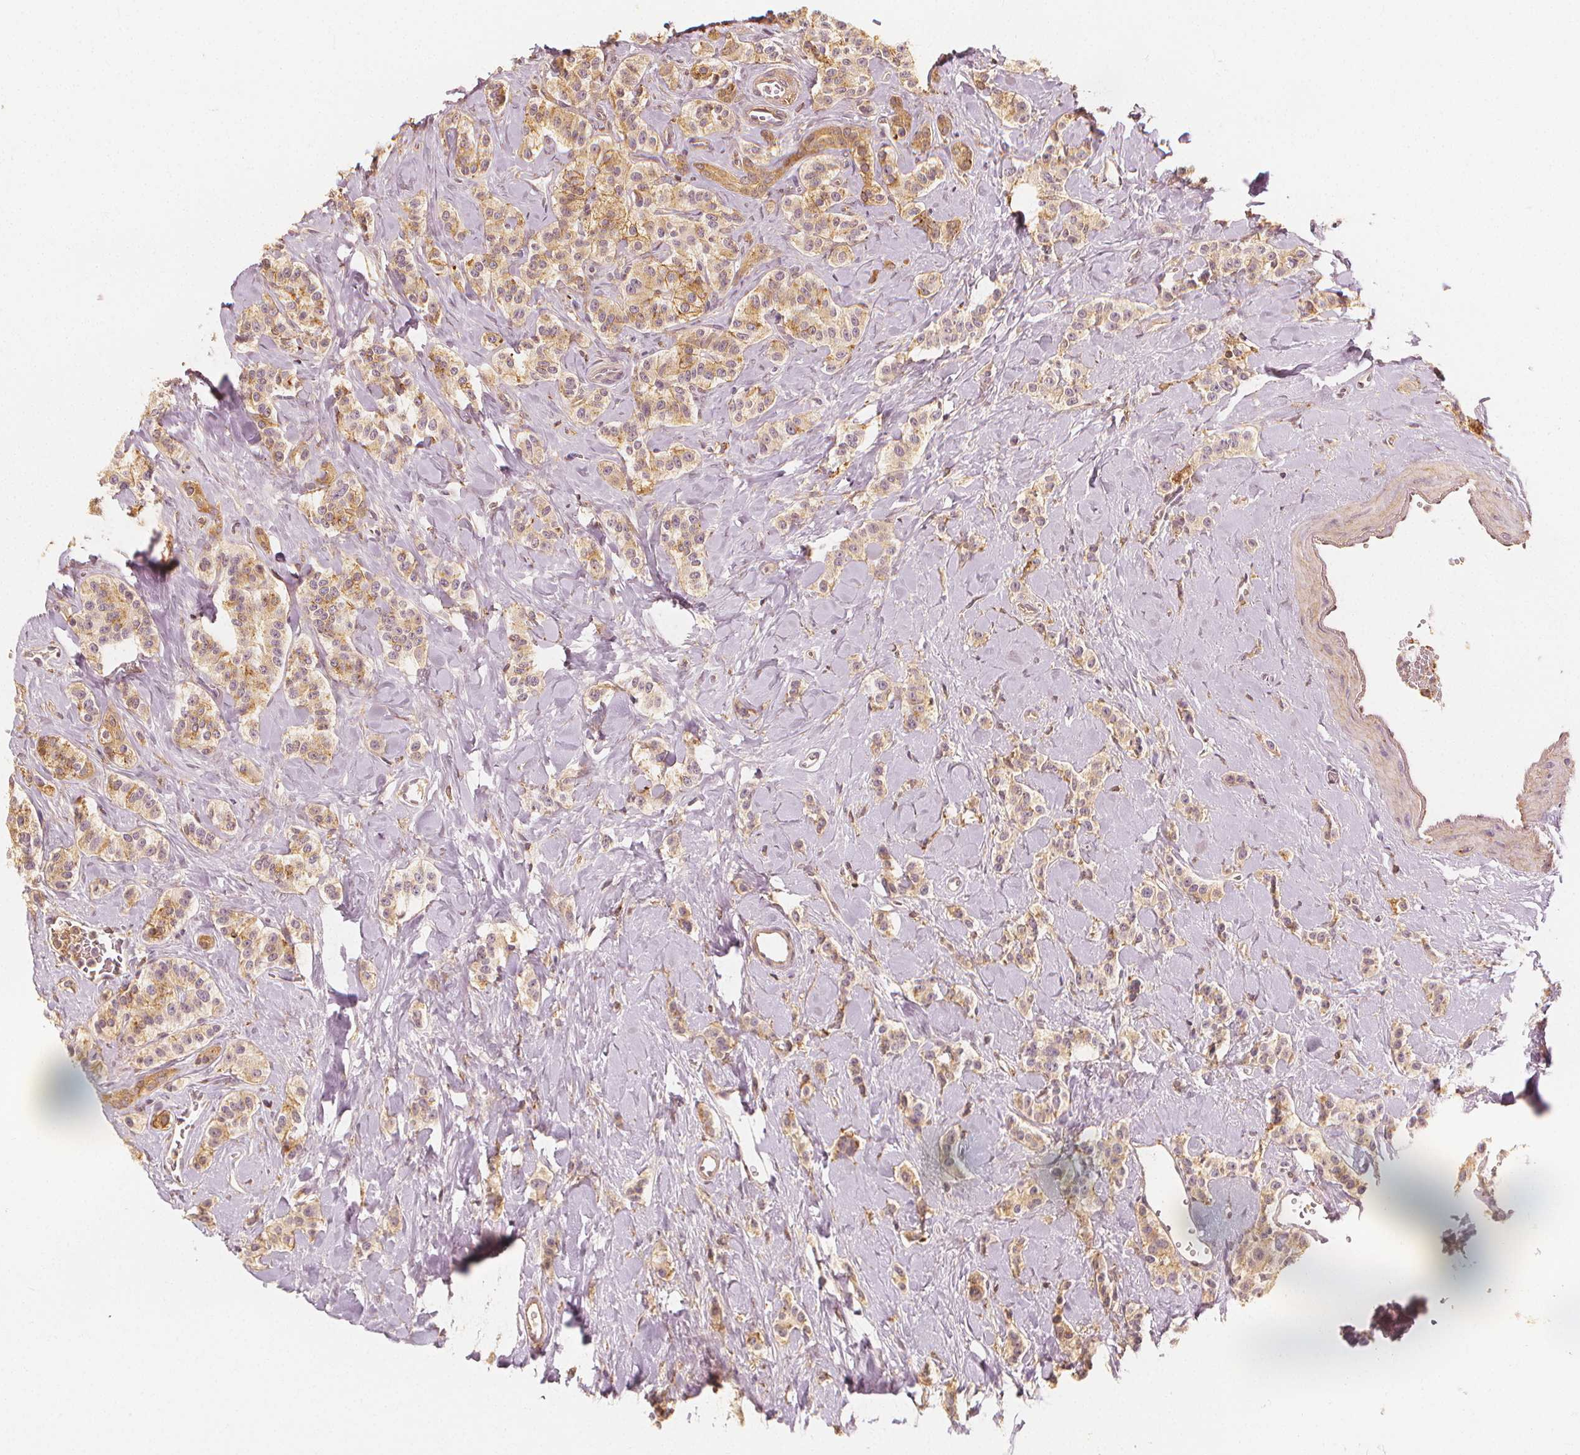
{"staining": {"intensity": "weak", "quantity": ">75%", "location": "cytoplasmic/membranous"}, "tissue": "carcinoid", "cell_type": "Tumor cells", "image_type": "cancer", "snomed": [{"axis": "morphology", "description": "Normal tissue, NOS"}, {"axis": "morphology", "description": "Carcinoid, malignant, NOS"}, {"axis": "topography", "description": "Pancreas"}], "caption": "The micrograph exhibits immunohistochemical staining of malignant carcinoid. There is weak cytoplasmic/membranous positivity is appreciated in approximately >75% of tumor cells.", "gene": "ARHGAP26", "patient": {"sex": "male", "age": 36}}